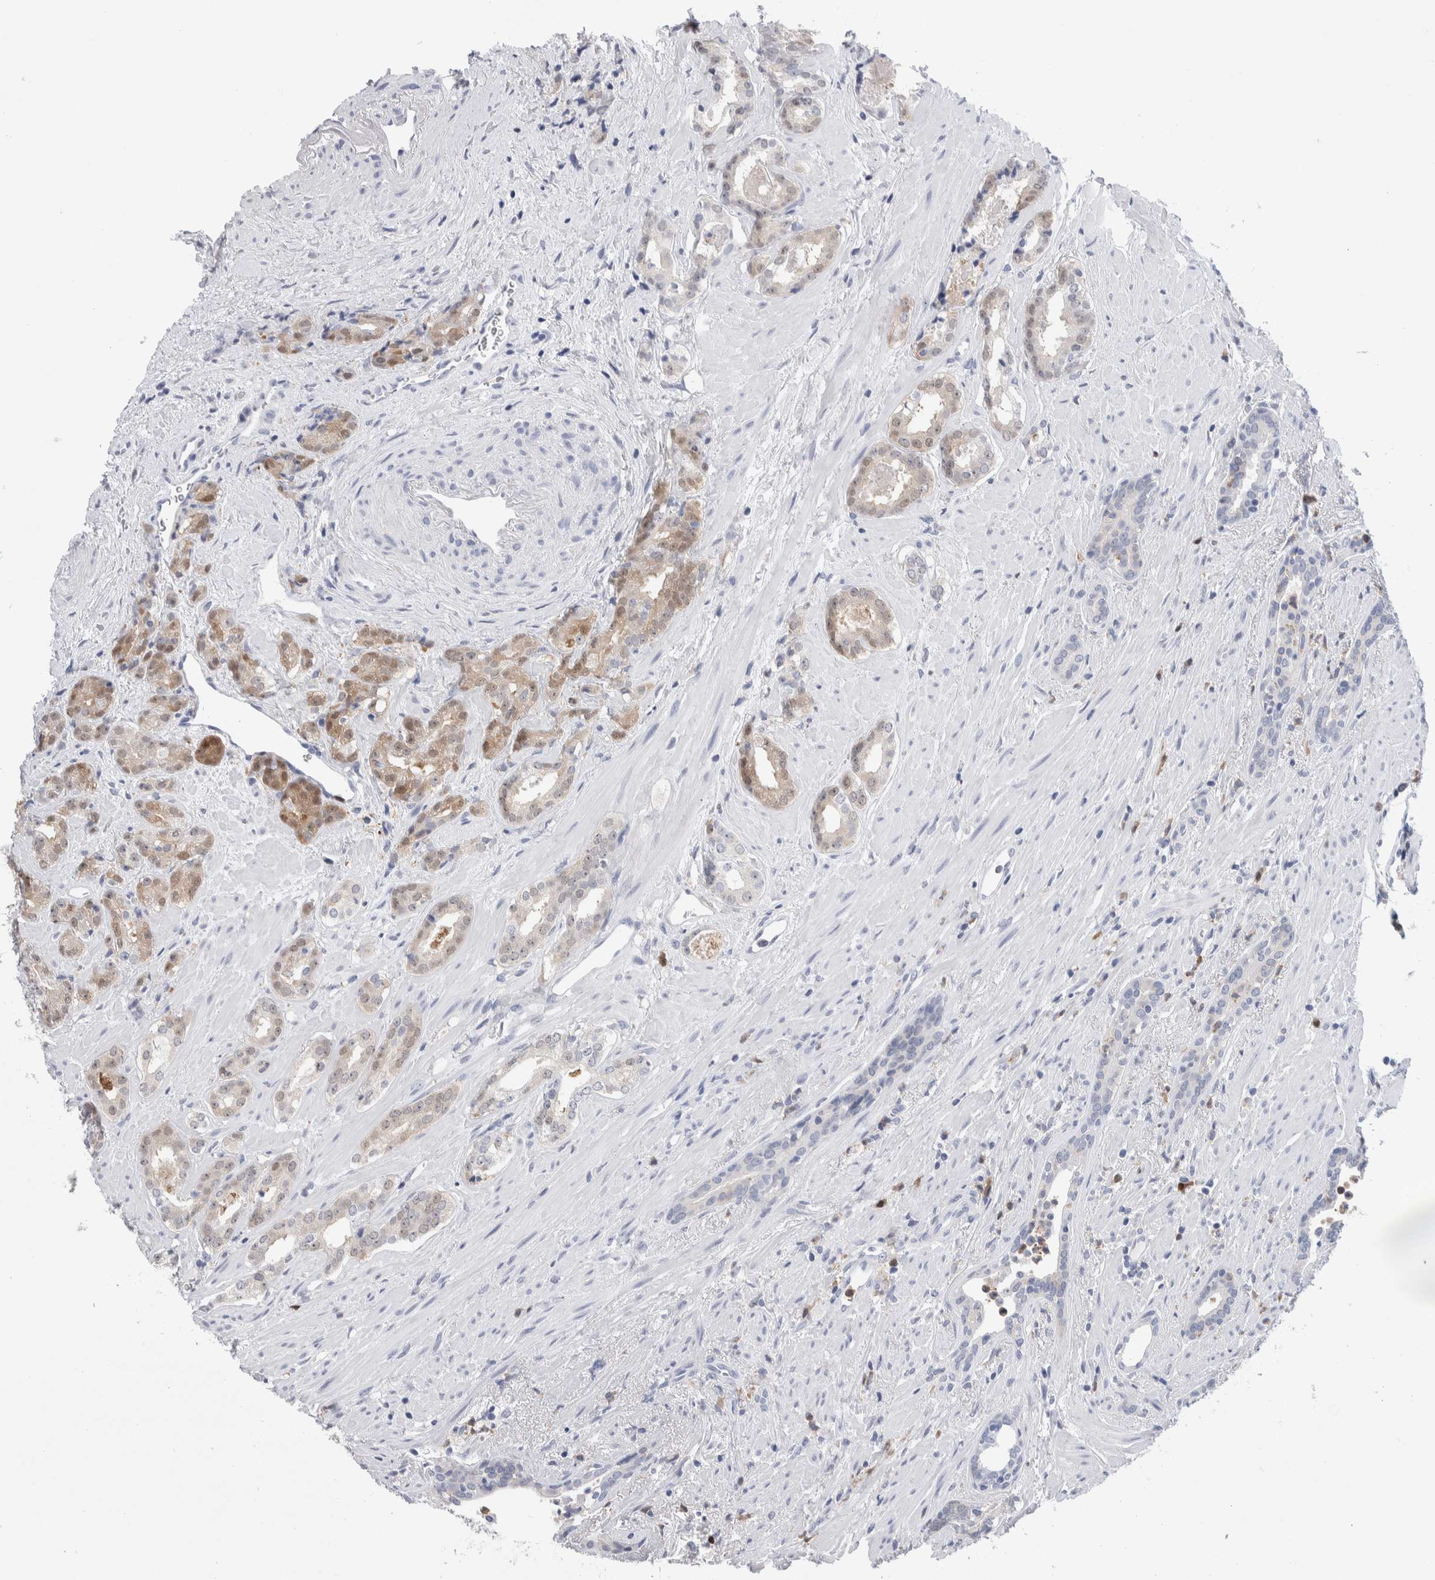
{"staining": {"intensity": "moderate", "quantity": "25%-75%", "location": "cytoplasmic/membranous,nuclear"}, "tissue": "prostate cancer", "cell_type": "Tumor cells", "image_type": "cancer", "snomed": [{"axis": "morphology", "description": "Adenocarcinoma, High grade"}, {"axis": "topography", "description": "Prostate"}], "caption": "High-power microscopy captured an immunohistochemistry (IHC) image of high-grade adenocarcinoma (prostate), revealing moderate cytoplasmic/membranous and nuclear positivity in about 25%-75% of tumor cells.", "gene": "LURAP1L", "patient": {"sex": "male", "age": 71}}